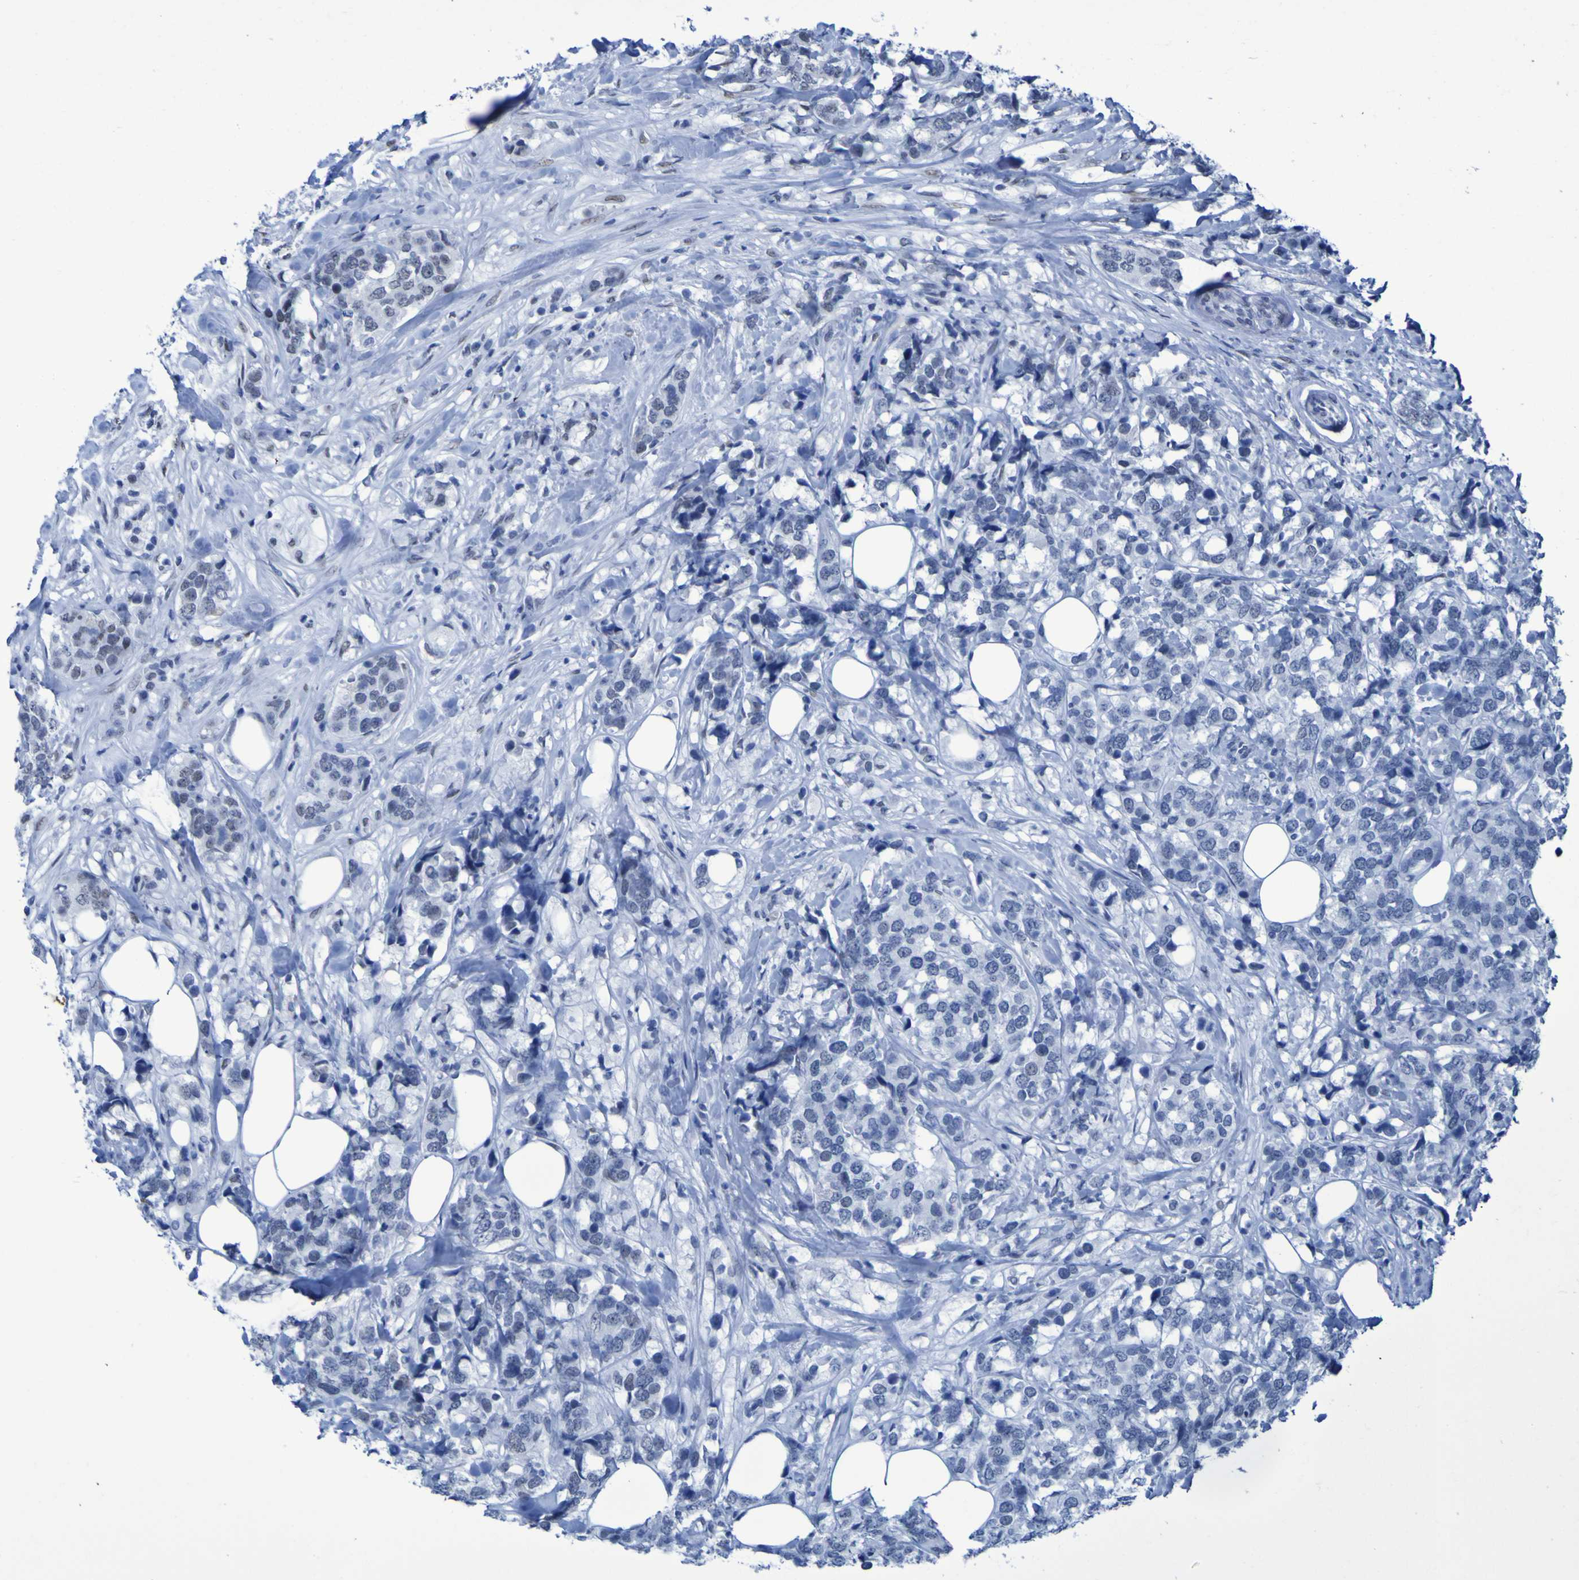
{"staining": {"intensity": "moderate", "quantity": "25%-75%", "location": "nuclear"}, "tissue": "breast cancer", "cell_type": "Tumor cells", "image_type": "cancer", "snomed": [{"axis": "morphology", "description": "Lobular carcinoma"}, {"axis": "topography", "description": "Breast"}], "caption": "Immunohistochemistry (IHC) image of neoplastic tissue: human lobular carcinoma (breast) stained using immunohistochemistry exhibits medium levels of moderate protein expression localized specifically in the nuclear of tumor cells, appearing as a nuclear brown color.", "gene": "HNRNPR", "patient": {"sex": "female", "age": 59}}